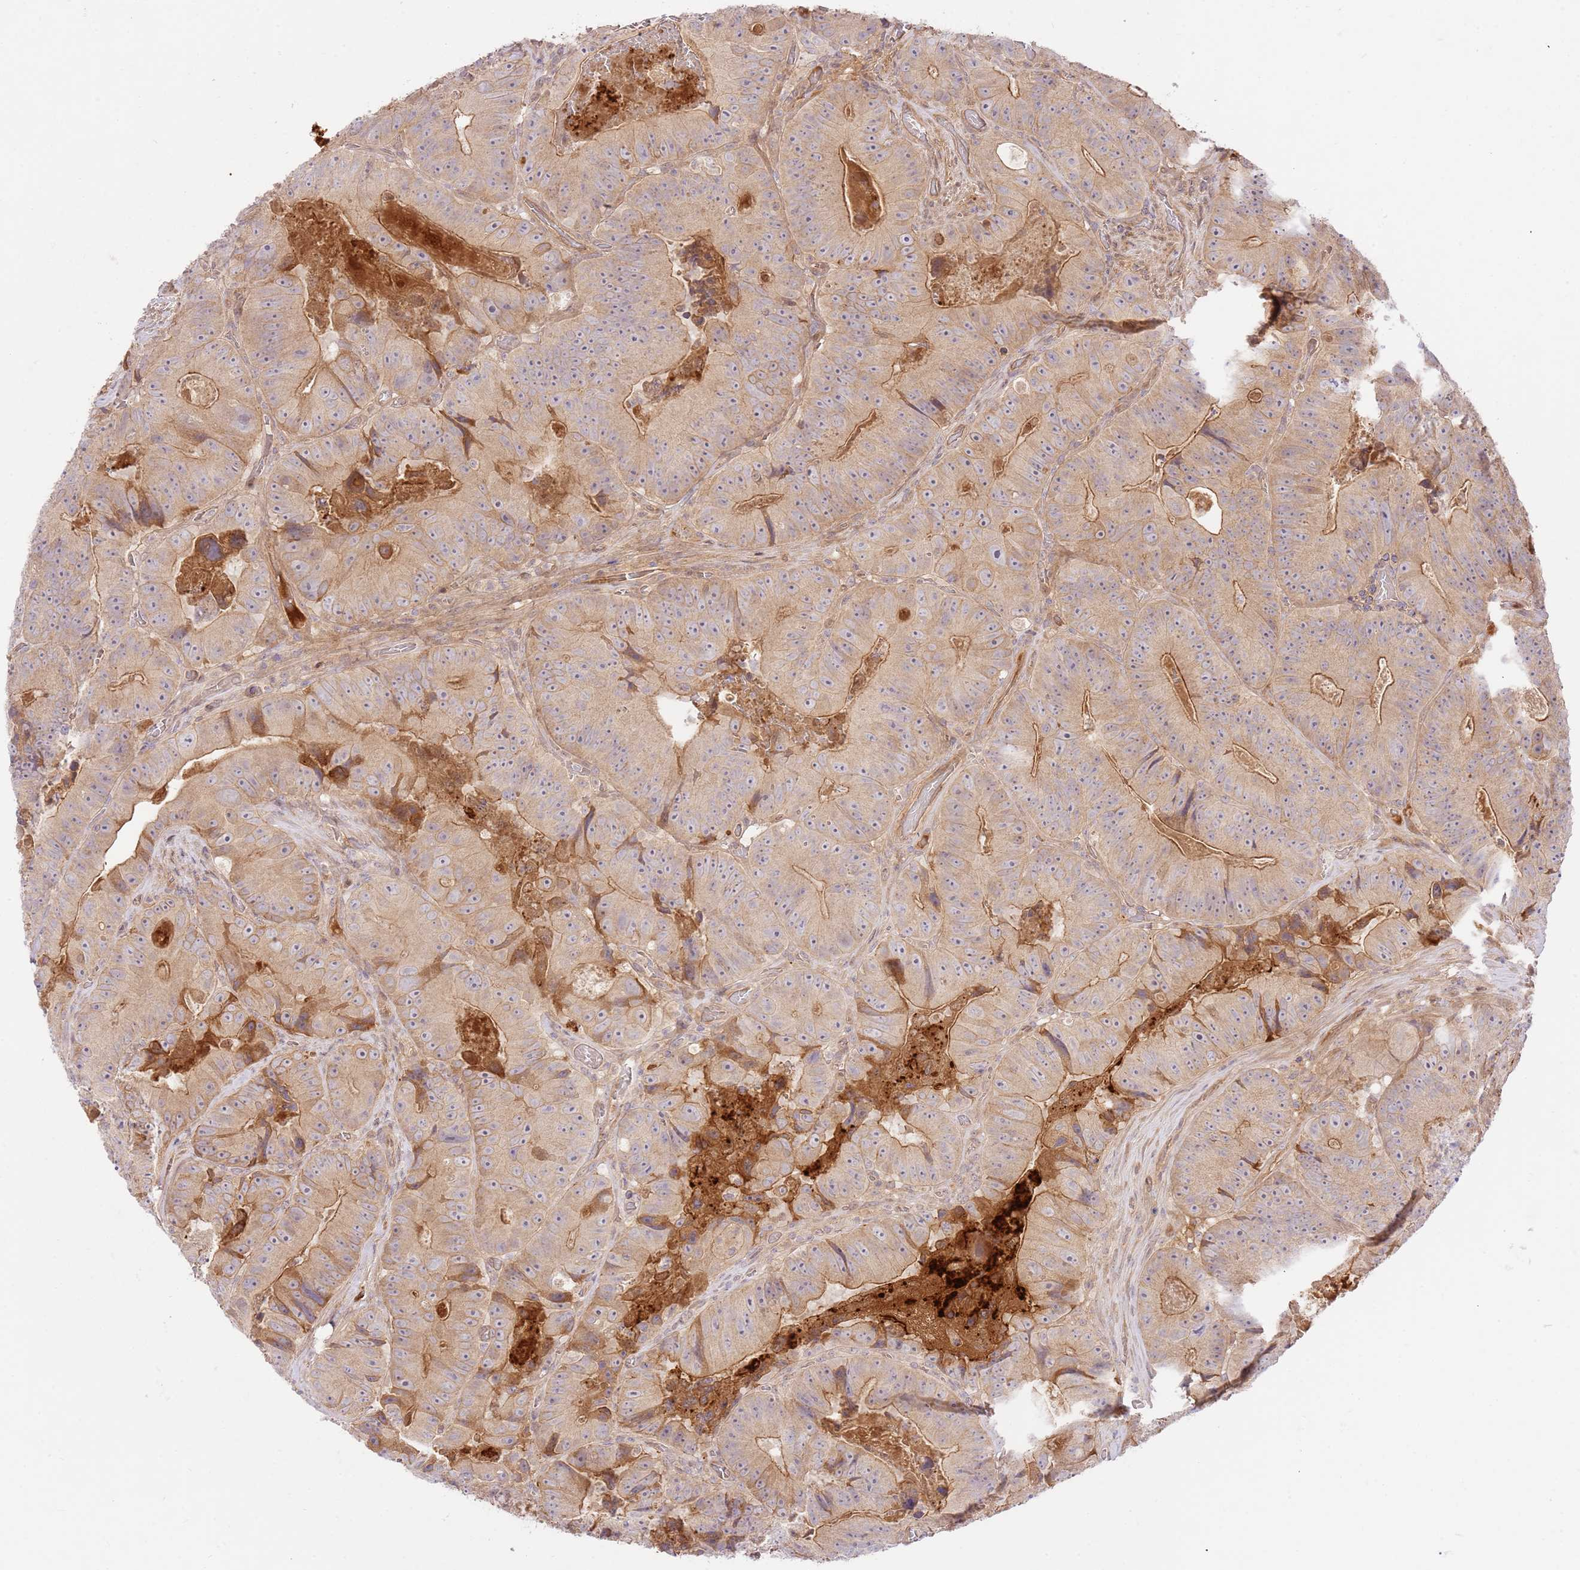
{"staining": {"intensity": "moderate", "quantity": "25%-75%", "location": "cytoplasmic/membranous"}, "tissue": "colorectal cancer", "cell_type": "Tumor cells", "image_type": "cancer", "snomed": [{"axis": "morphology", "description": "Adenocarcinoma, NOS"}, {"axis": "topography", "description": "Colon"}], "caption": "About 25%-75% of tumor cells in human colorectal cancer (adenocarcinoma) reveal moderate cytoplasmic/membranous protein positivity as visualized by brown immunohistochemical staining.", "gene": "C8G", "patient": {"sex": "female", "age": 86}}